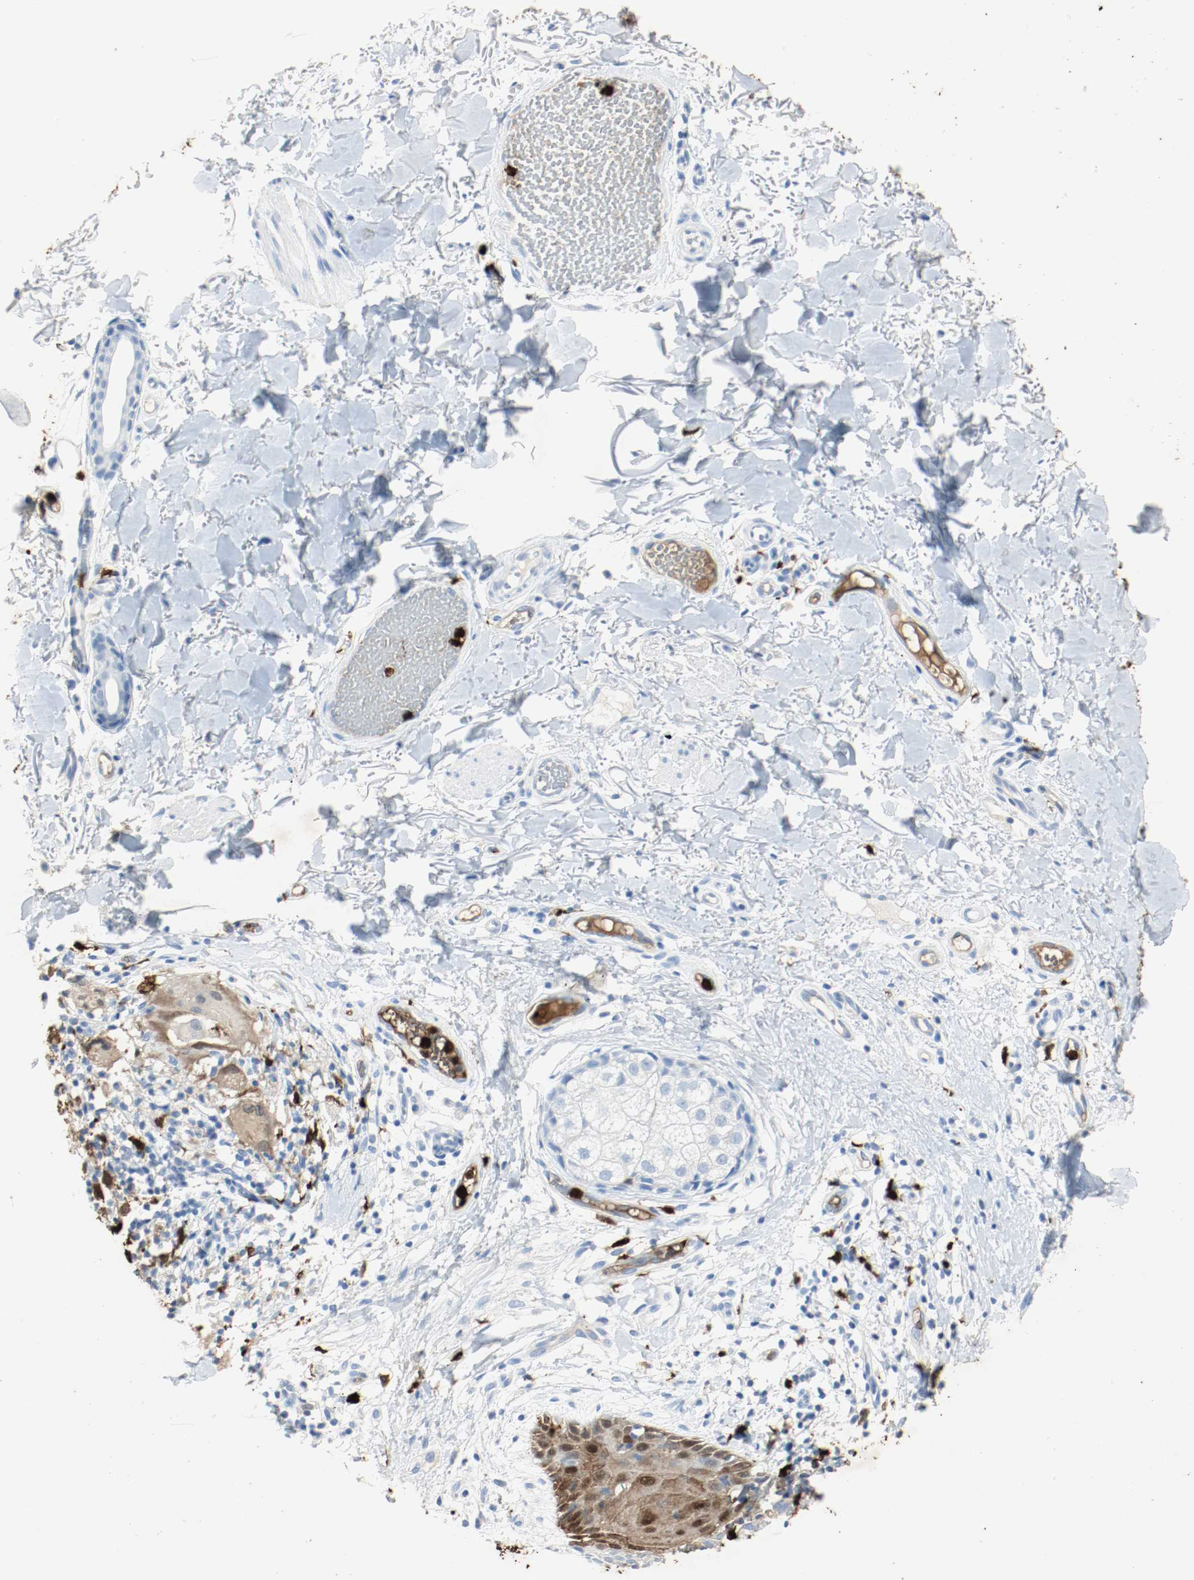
{"staining": {"intensity": "moderate", "quantity": "<25%", "location": "cytoplasmic/membranous"}, "tissue": "skin cancer", "cell_type": "Tumor cells", "image_type": "cancer", "snomed": [{"axis": "morphology", "description": "Fibrosis, NOS"}, {"axis": "morphology", "description": "Basal cell carcinoma"}, {"axis": "topography", "description": "Skin"}], "caption": "Immunohistochemical staining of basal cell carcinoma (skin) displays low levels of moderate cytoplasmic/membranous protein expression in about <25% of tumor cells. (Stains: DAB in brown, nuclei in blue, Microscopy: brightfield microscopy at high magnification).", "gene": "S100A9", "patient": {"sex": "male", "age": 76}}